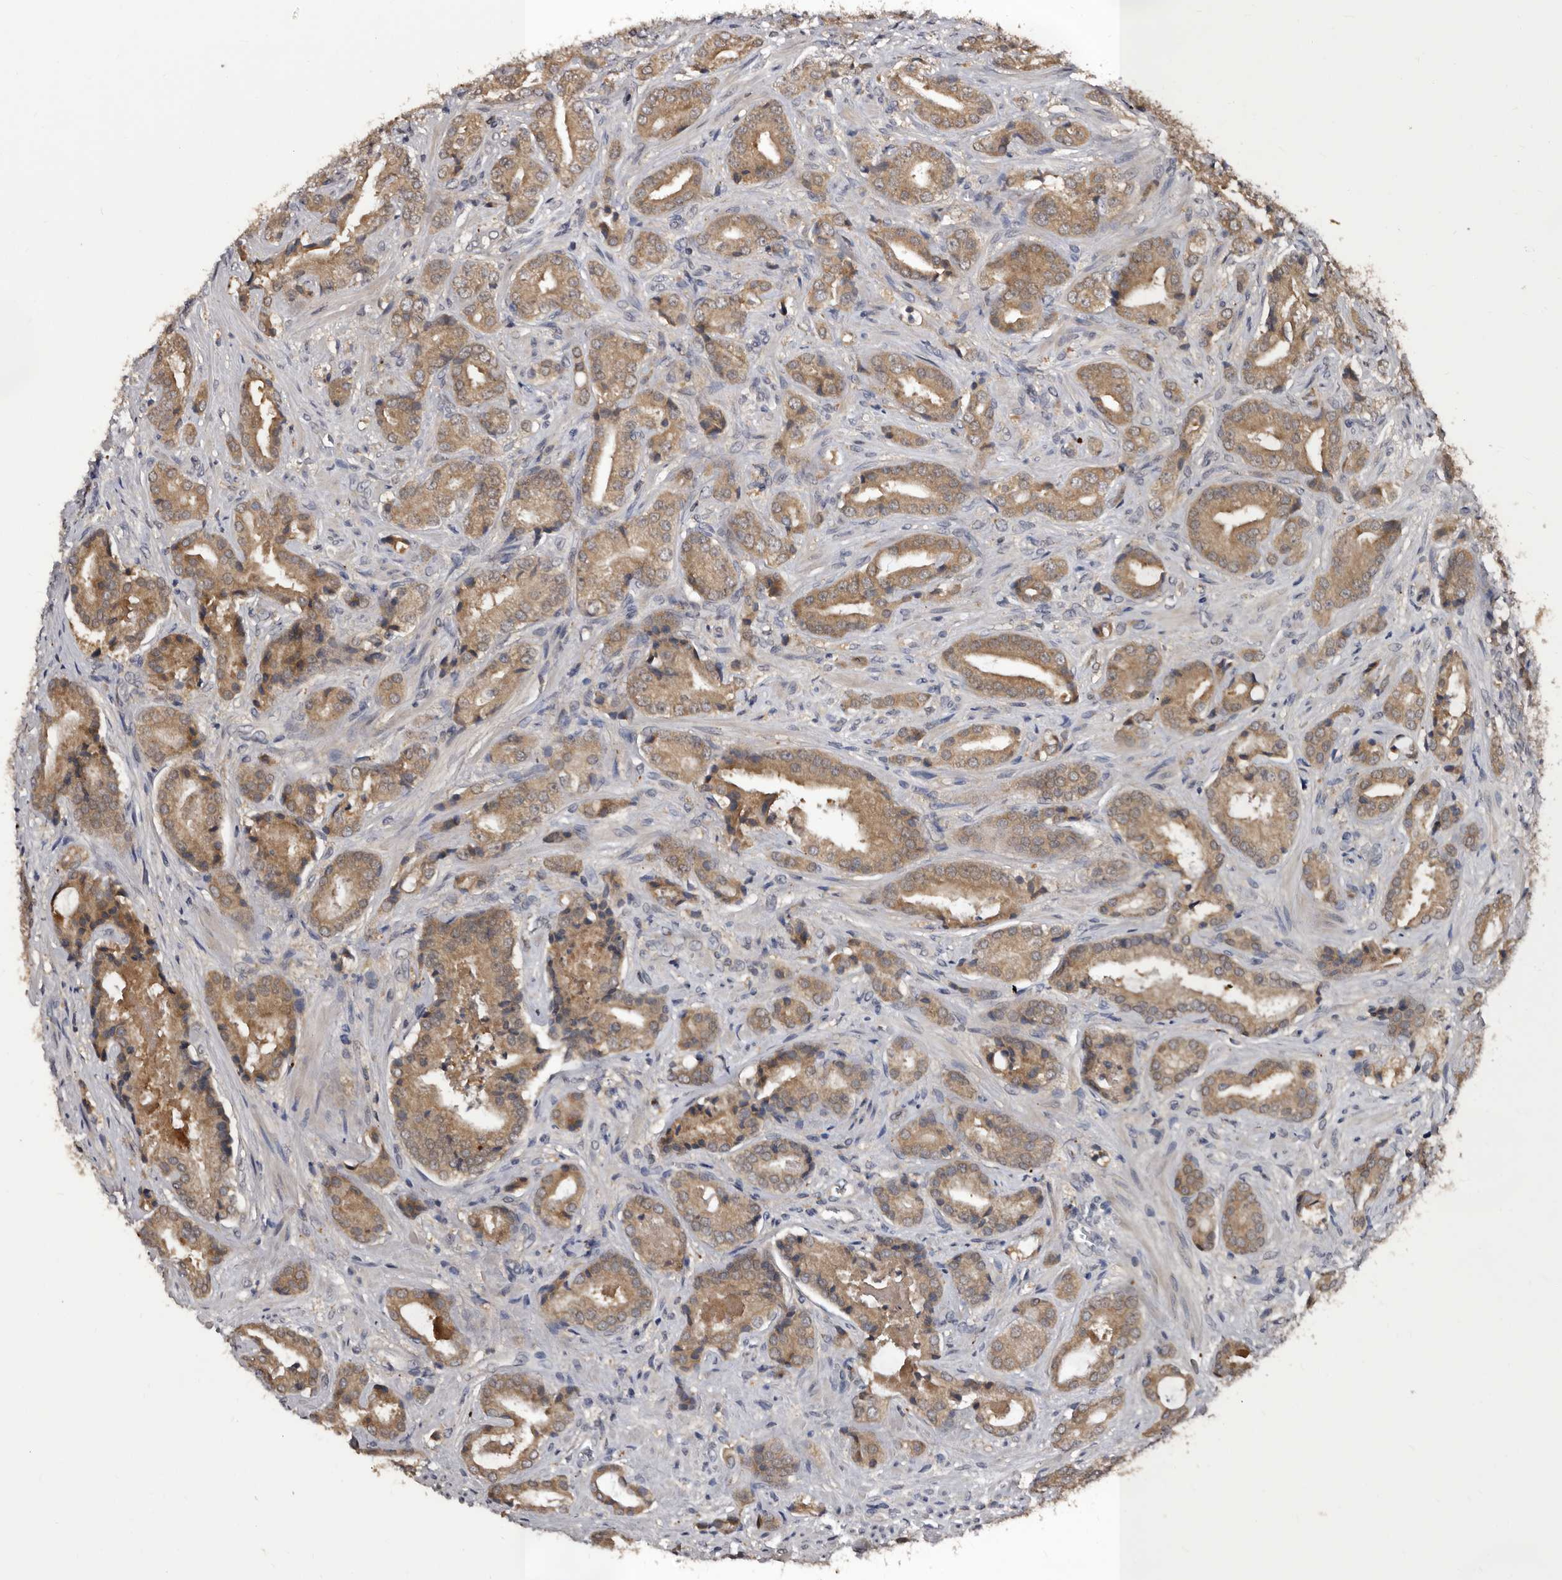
{"staining": {"intensity": "moderate", "quantity": ">75%", "location": "cytoplasmic/membranous"}, "tissue": "prostate cancer", "cell_type": "Tumor cells", "image_type": "cancer", "snomed": [{"axis": "morphology", "description": "Adenocarcinoma, High grade"}, {"axis": "topography", "description": "Prostate"}], "caption": "The micrograph reveals staining of prostate high-grade adenocarcinoma, revealing moderate cytoplasmic/membranous protein staining (brown color) within tumor cells. (DAB IHC, brown staining for protein, blue staining for nuclei).", "gene": "PMVK", "patient": {"sex": "male", "age": 73}}